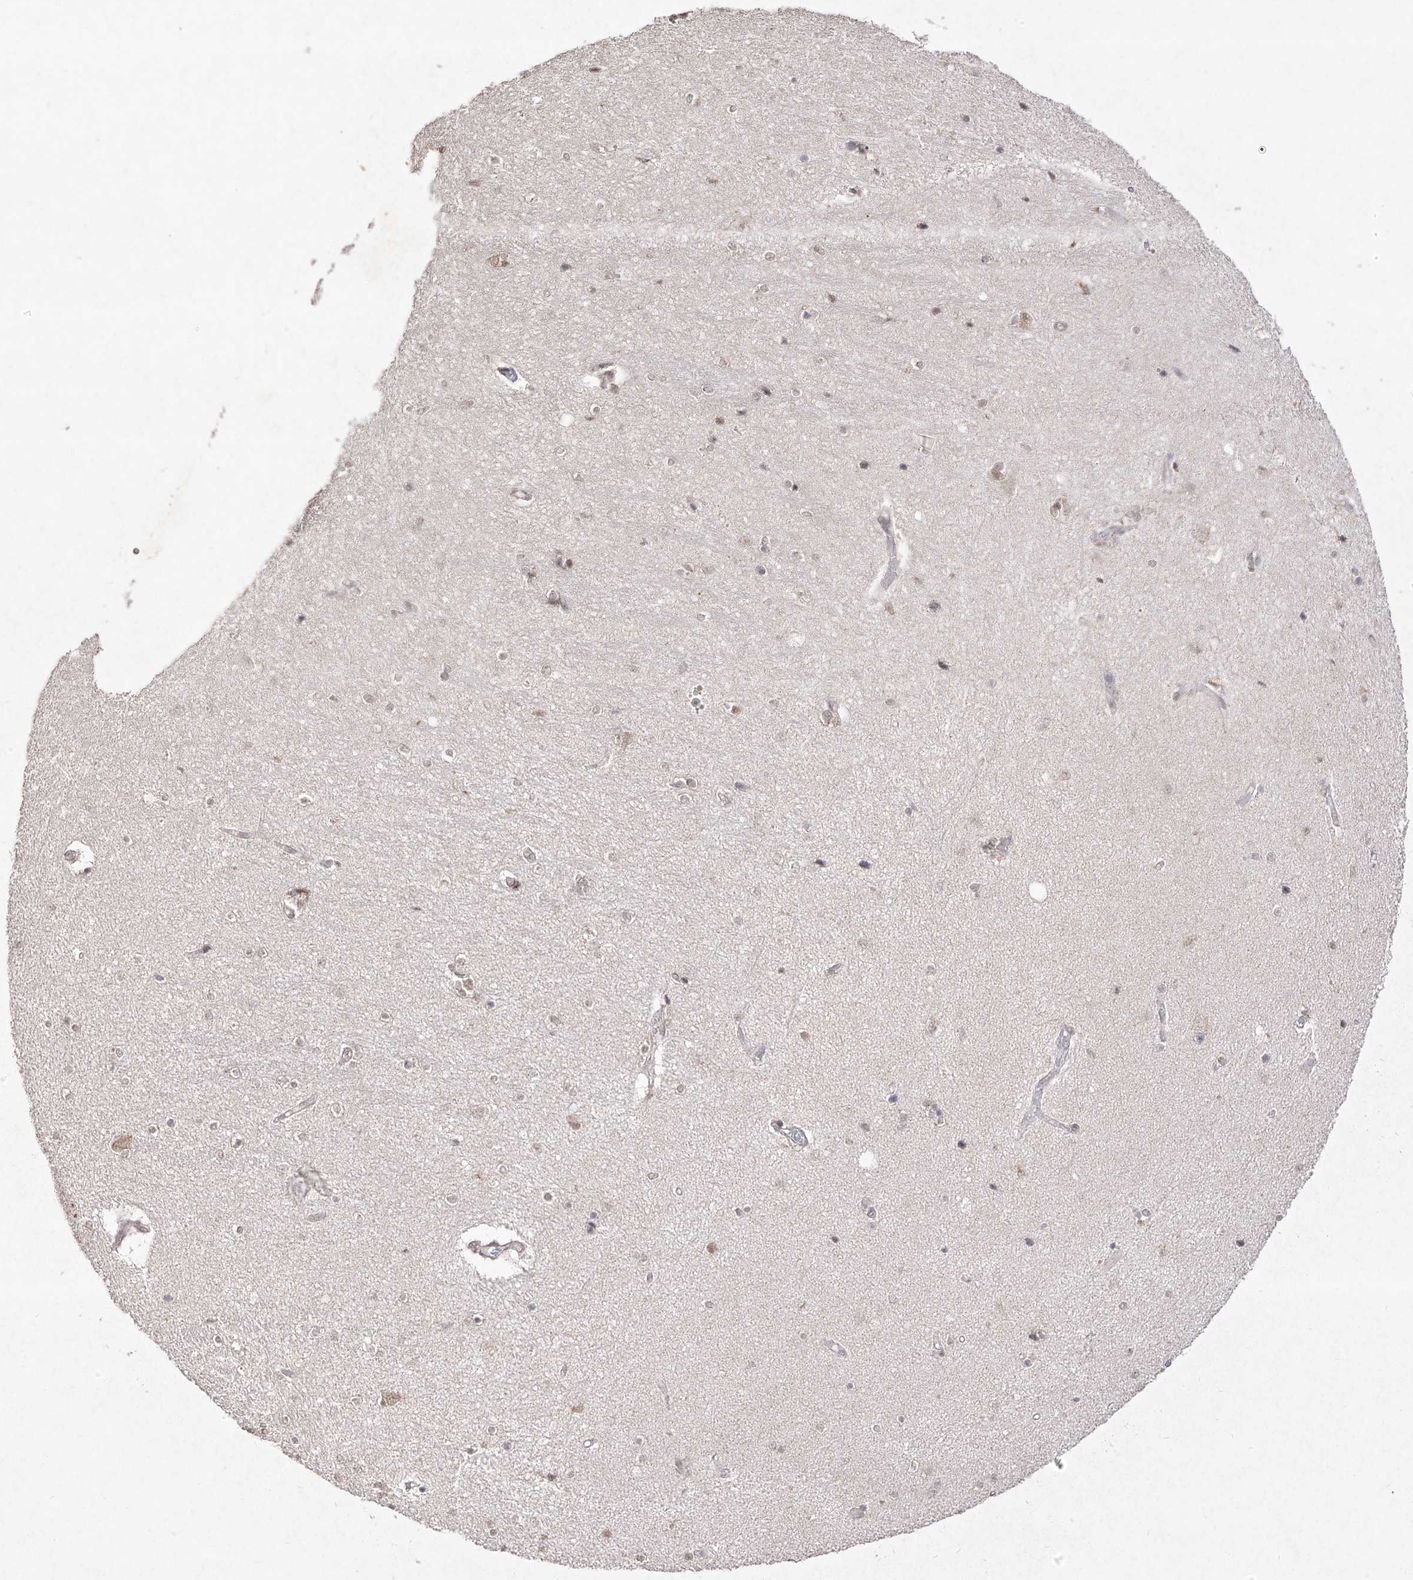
{"staining": {"intensity": "moderate", "quantity": "<25%", "location": "nuclear"}, "tissue": "hippocampus", "cell_type": "Glial cells", "image_type": "normal", "snomed": [{"axis": "morphology", "description": "Normal tissue, NOS"}, {"axis": "topography", "description": "Hippocampus"}], "caption": "The micrograph demonstrates immunohistochemical staining of unremarkable hippocampus. There is moderate nuclear positivity is seen in about <25% of glial cells. Immunohistochemistry (ihc) stains the protein of interest in brown and the nuclei are stained blue.", "gene": "SNRNP27", "patient": {"sex": "female", "age": 54}}